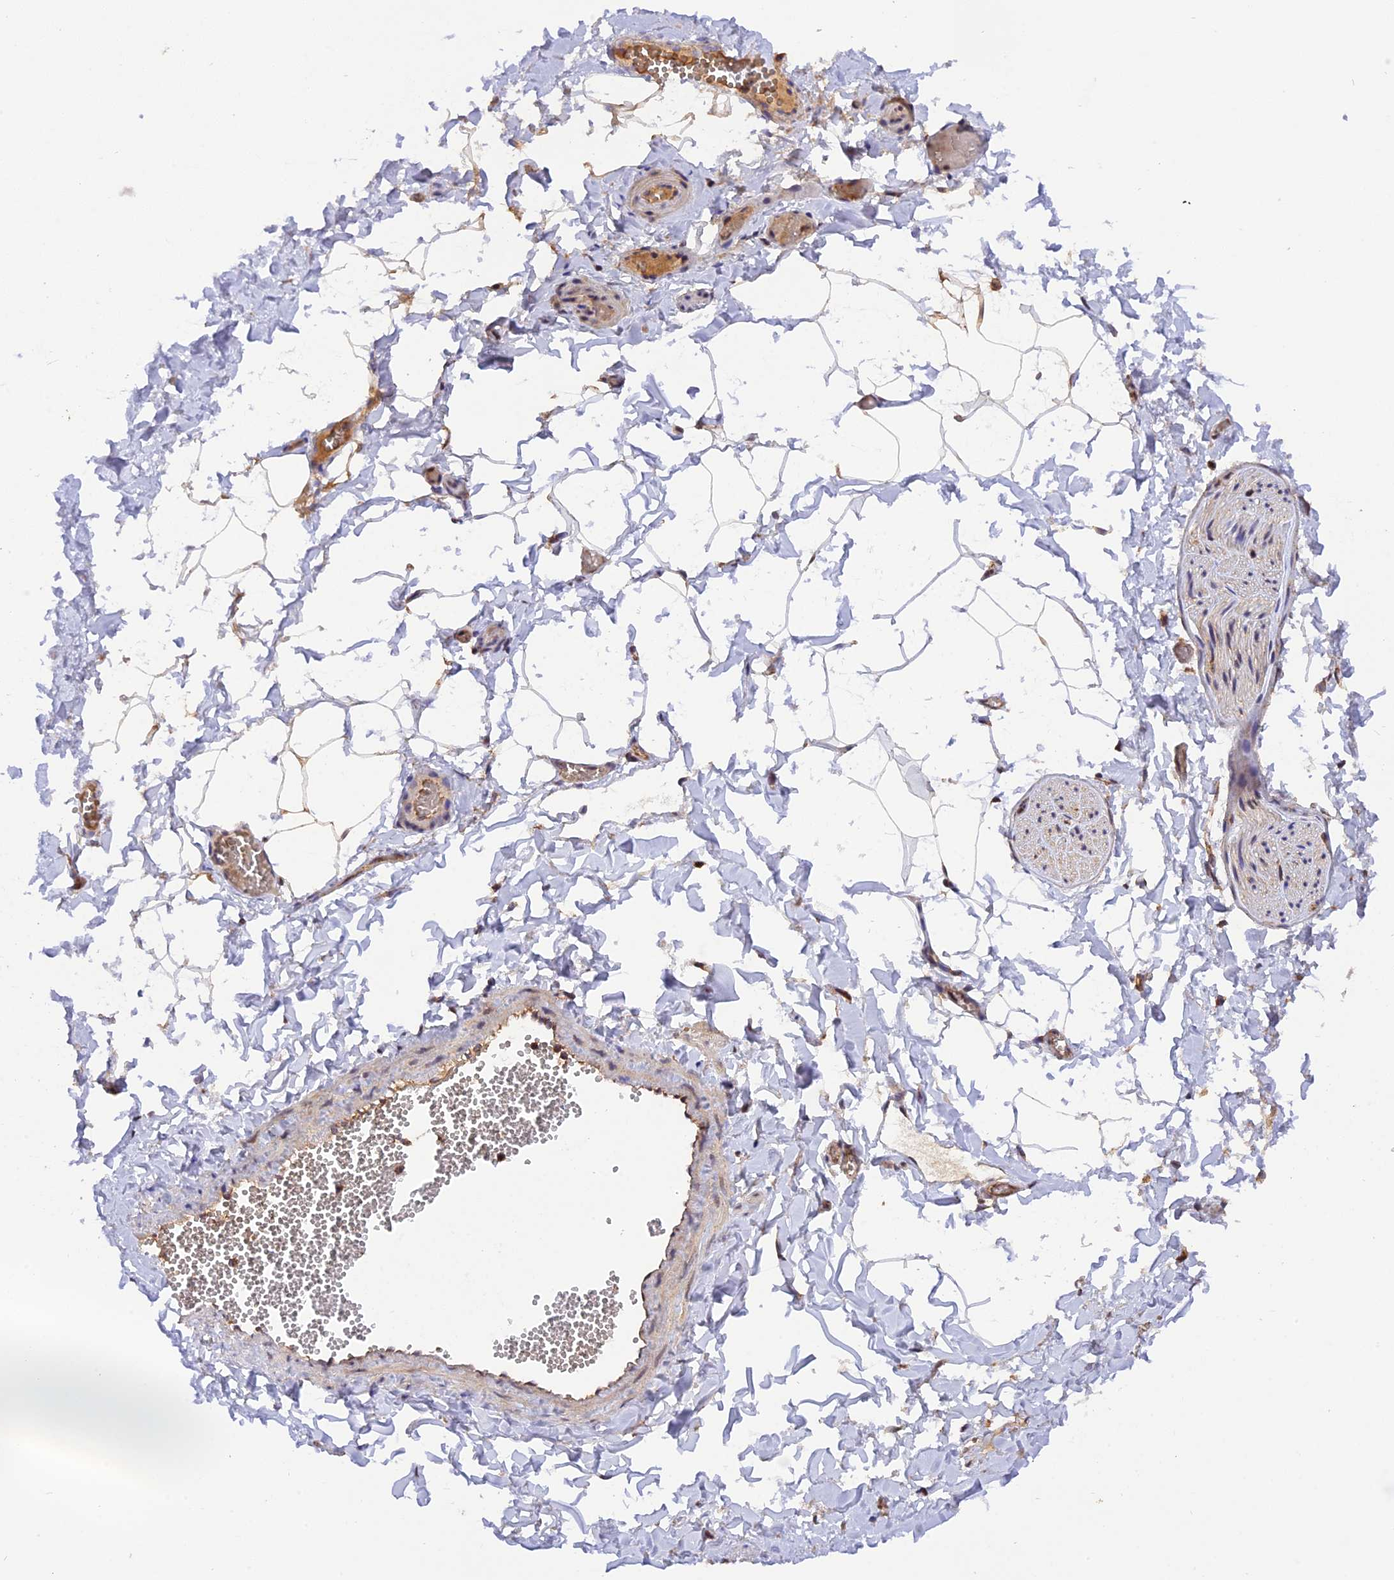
{"staining": {"intensity": "negative", "quantity": "none", "location": "none"}, "tissue": "adipose tissue", "cell_type": "Adipocytes", "image_type": "normal", "snomed": [{"axis": "morphology", "description": "Normal tissue, NOS"}, {"axis": "topography", "description": "Gallbladder"}, {"axis": "topography", "description": "Peripheral nerve tissue"}], "caption": "Adipose tissue was stained to show a protein in brown. There is no significant positivity in adipocytes. (DAB IHC with hematoxylin counter stain).", "gene": "PEX3", "patient": {"sex": "male", "age": 38}}